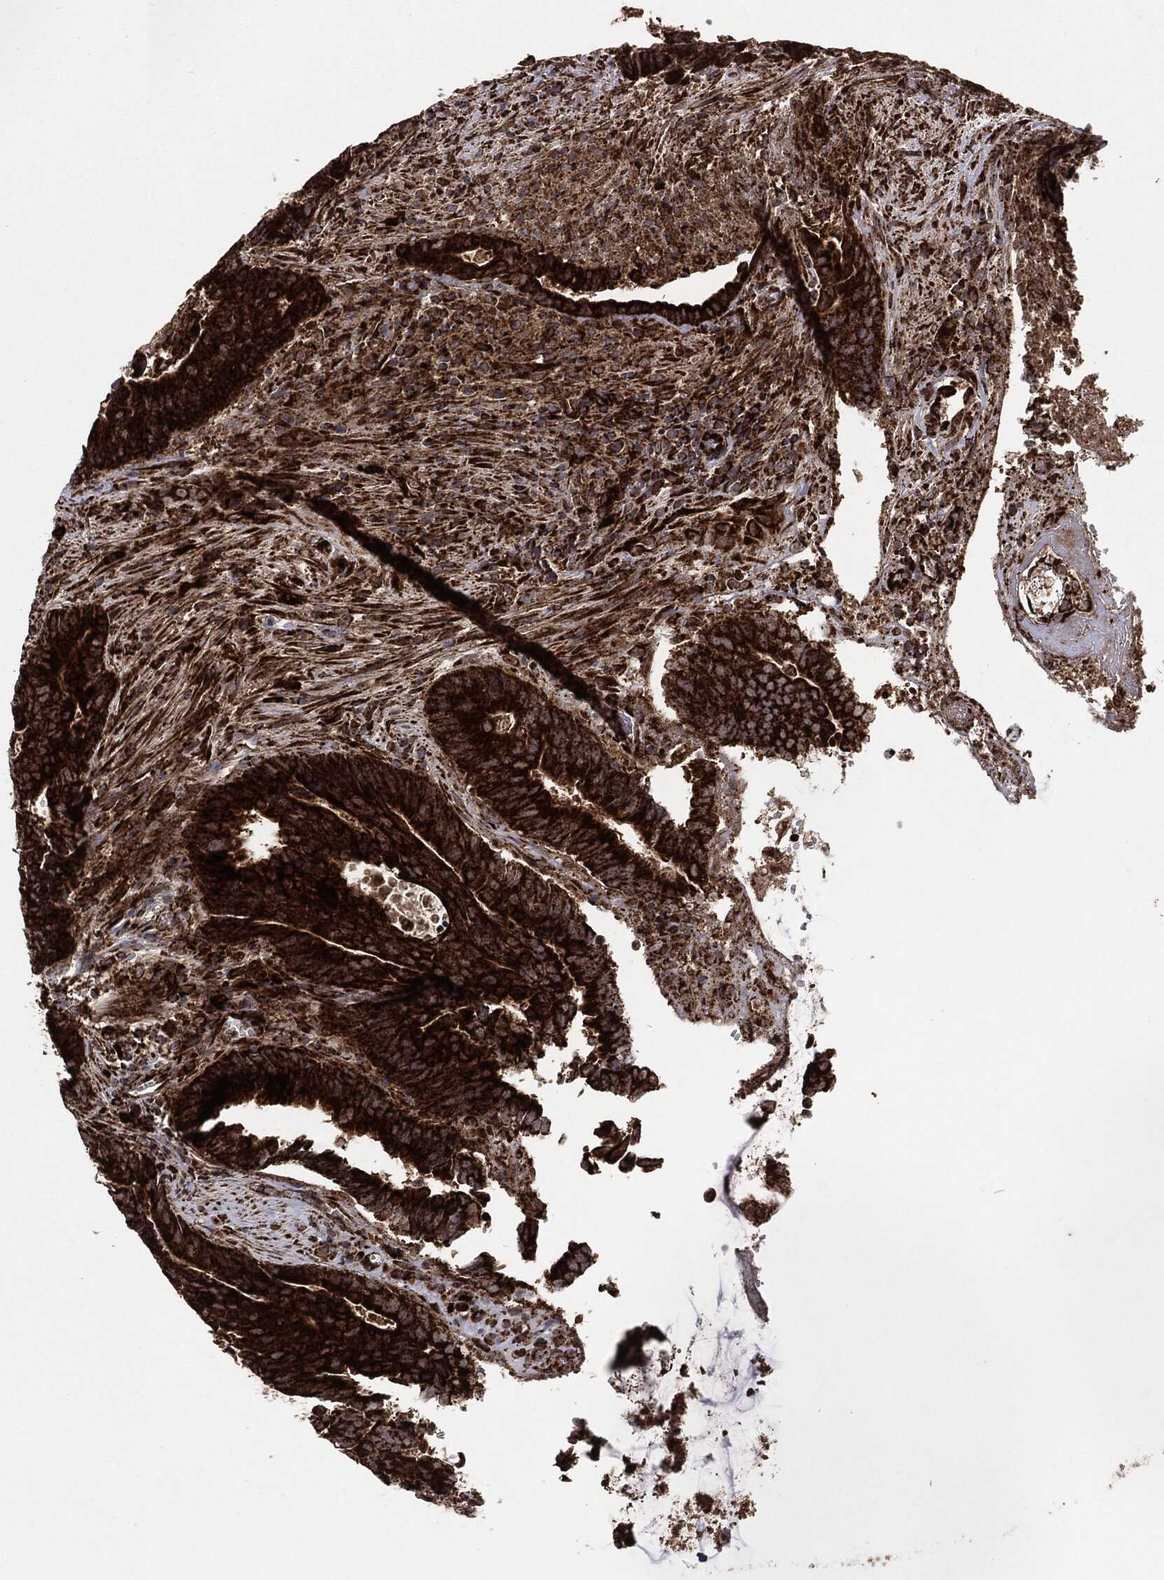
{"staining": {"intensity": "strong", "quantity": ">75%", "location": "cytoplasmic/membranous"}, "tissue": "colorectal cancer", "cell_type": "Tumor cells", "image_type": "cancer", "snomed": [{"axis": "morphology", "description": "Adenocarcinoma, NOS"}, {"axis": "topography", "description": "Colon"}], "caption": "A micrograph showing strong cytoplasmic/membranous expression in approximately >75% of tumor cells in colorectal adenocarcinoma, as visualized by brown immunohistochemical staining.", "gene": "MAP2K1", "patient": {"sex": "male", "age": 75}}